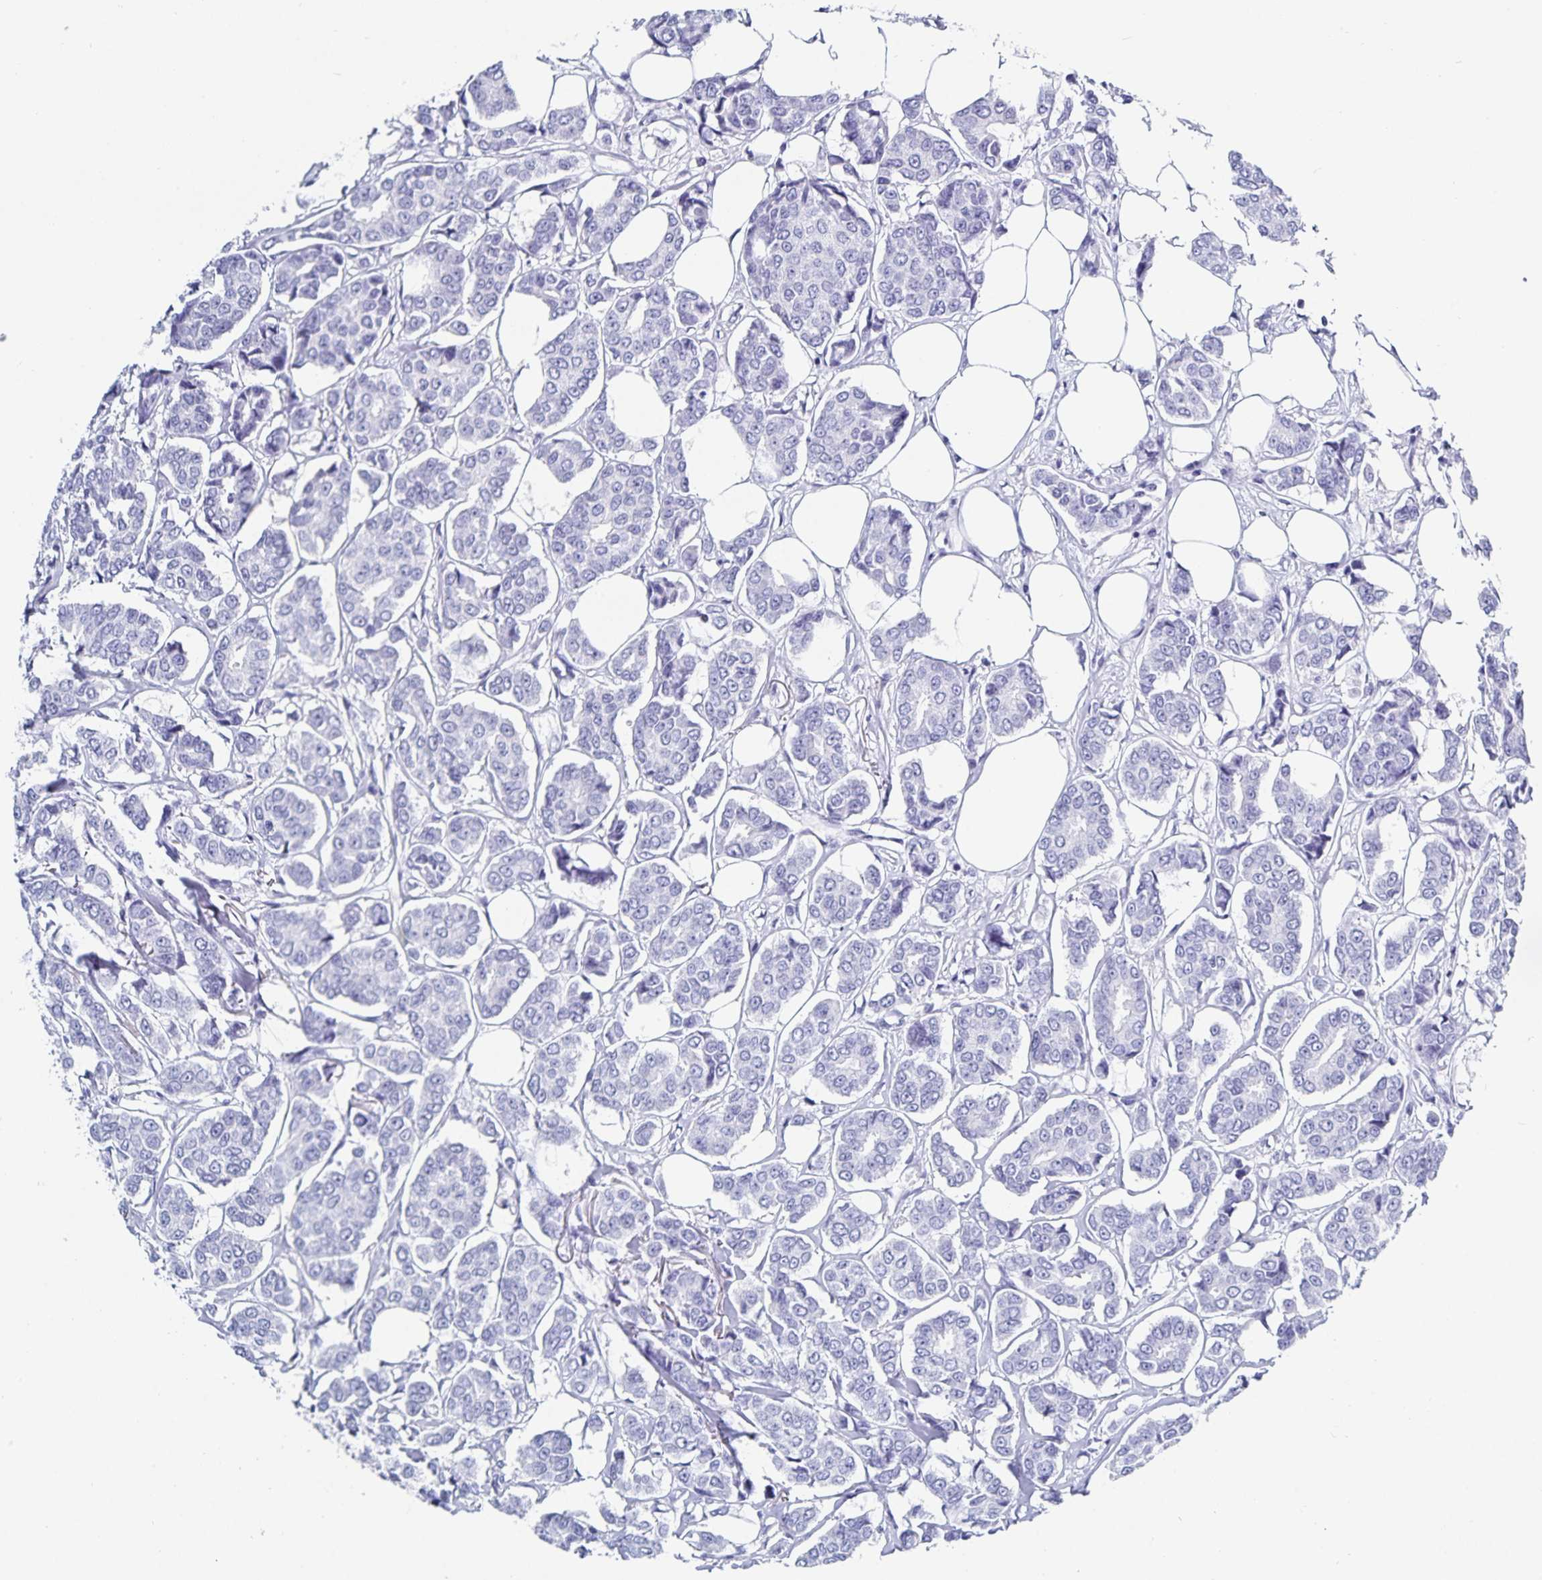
{"staining": {"intensity": "negative", "quantity": "none", "location": "none"}, "tissue": "breast cancer", "cell_type": "Tumor cells", "image_type": "cancer", "snomed": [{"axis": "morphology", "description": "Duct carcinoma"}, {"axis": "topography", "description": "Breast"}], "caption": "Image shows no protein positivity in tumor cells of breast cancer tissue.", "gene": "C19orf73", "patient": {"sex": "female", "age": 94}}